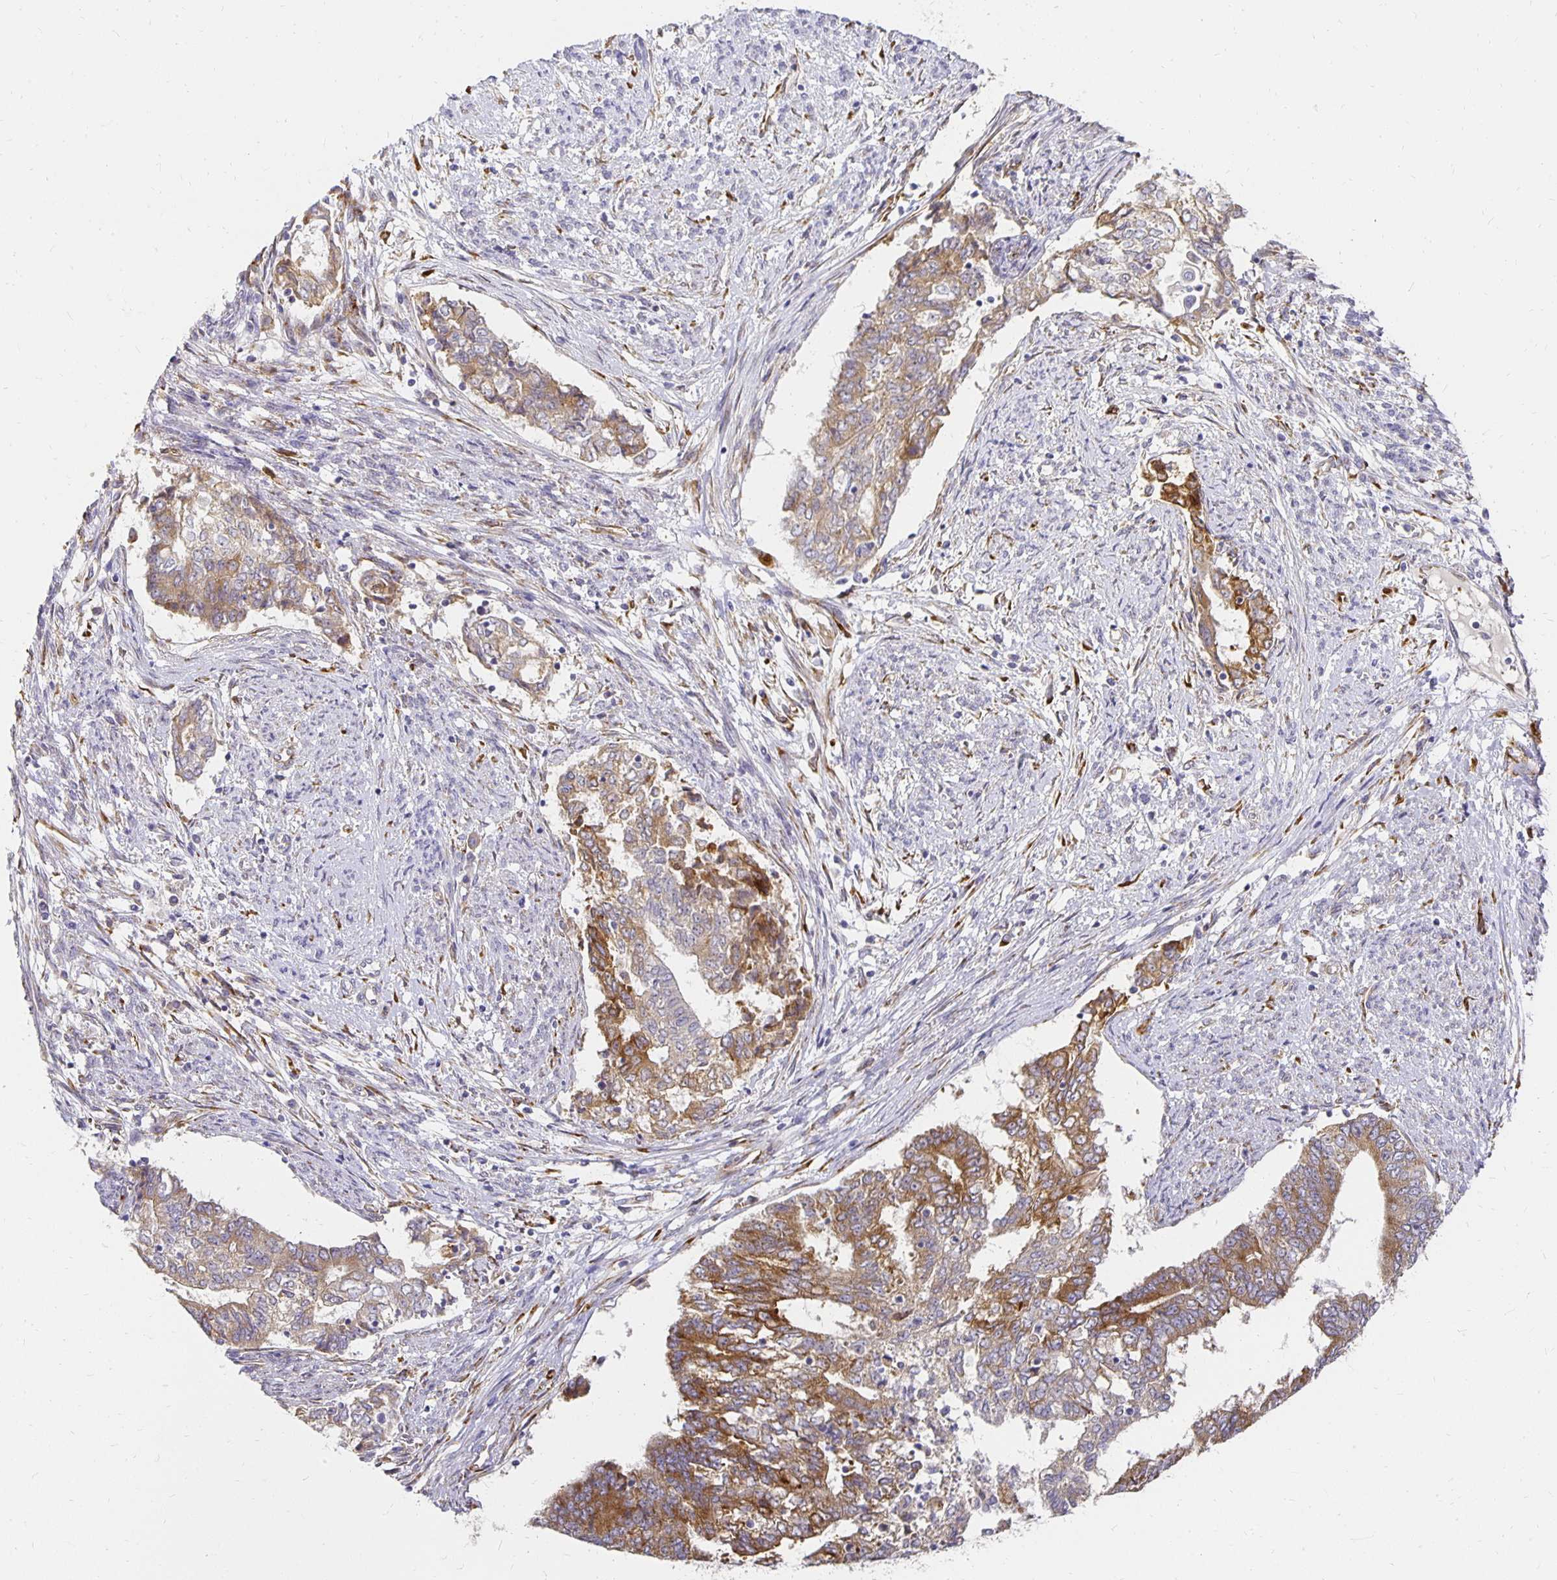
{"staining": {"intensity": "moderate", "quantity": "25%-75%", "location": "cytoplasmic/membranous"}, "tissue": "endometrial cancer", "cell_type": "Tumor cells", "image_type": "cancer", "snomed": [{"axis": "morphology", "description": "Adenocarcinoma, NOS"}, {"axis": "topography", "description": "Endometrium"}], "caption": "IHC of endometrial cancer shows medium levels of moderate cytoplasmic/membranous staining in approximately 25%-75% of tumor cells. Nuclei are stained in blue.", "gene": "PLOD1", "patient": {"sex": "female", "age": 65}}